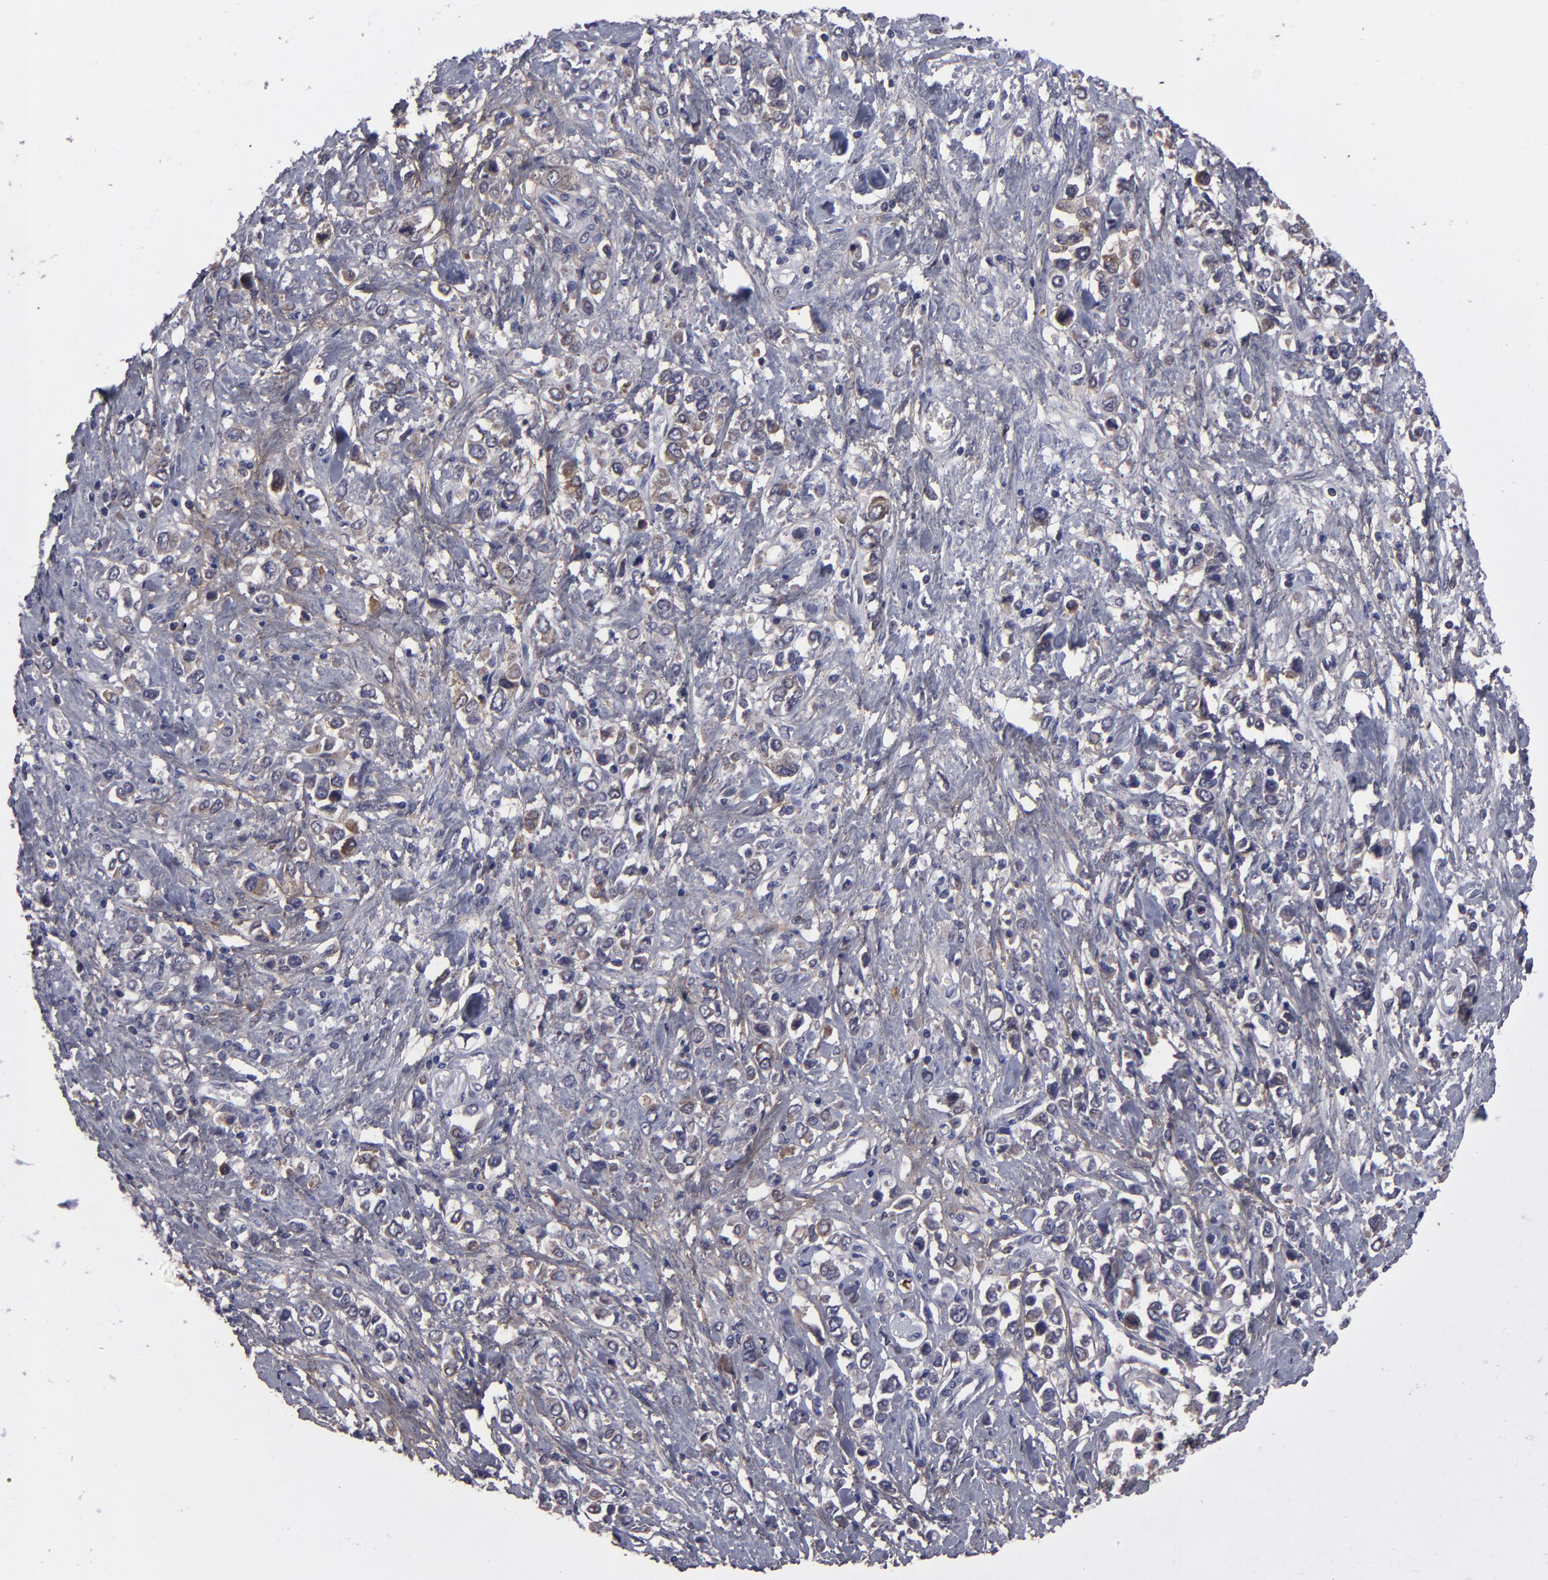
{"staining": {"intensity": "weak", "quantity": ">75%", "location": "cytoplasmic/membranous"}, "tissue": "stomach cancer", "cell_type": "Tumor cells", "image_type": "cancer", "snomed": [{"axis": "morphology", "description": "Adenocarcinoma, NOS"}, {"axis": "topography", "description": "Stomach, upper"}], "caption": "The image exhibits a brown stain indicating the presence of a protein in the cytoplasmic/membranous of tumor cells in stomach adenocarcinoma.", "gene": "IL12A", "patient": {"sex": "male", "age": 76}}